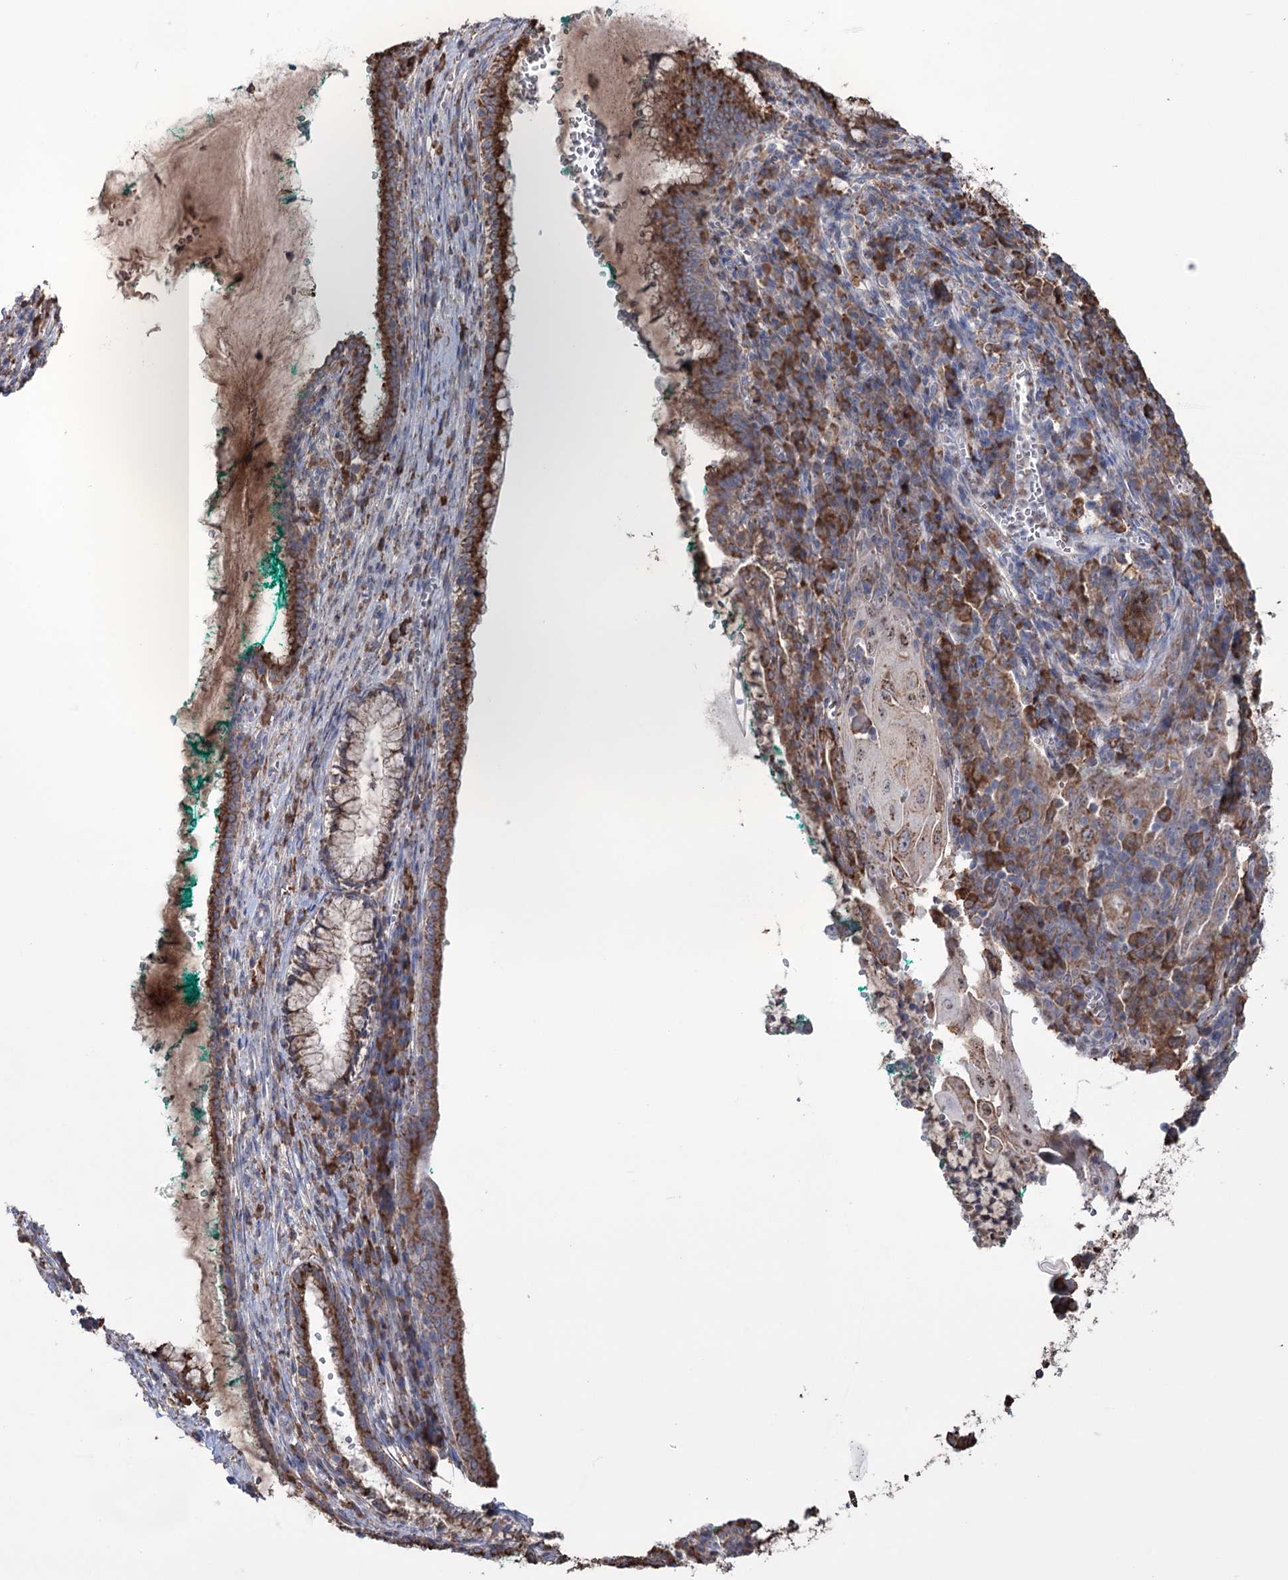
{"staining": {"intensity": "strong", "quantity": ">75%", "location": "cytoplasmic/membranous"}, "tissue": "cervix", "cell_type": "Glandular cells", "image_type": "normal", "snomed": [{"axis": "morphology", "description": "Normal tissue, NOS"}, {"axis": "morphology", "description": "Adenocarcinoma, NOS"}, {"axis": "topography", "description": "Cervix"}], "caption": "This image displays benign cervix stained with immunohistochemistry (IHC) to label a protein in brown. The cytoplasmic/membranous of glandular cells show strong positivity for the protein. Nuclei are counter-stained blue.", "gene": "TRIM71", "patient": {"sex": "female", "age": 29}}